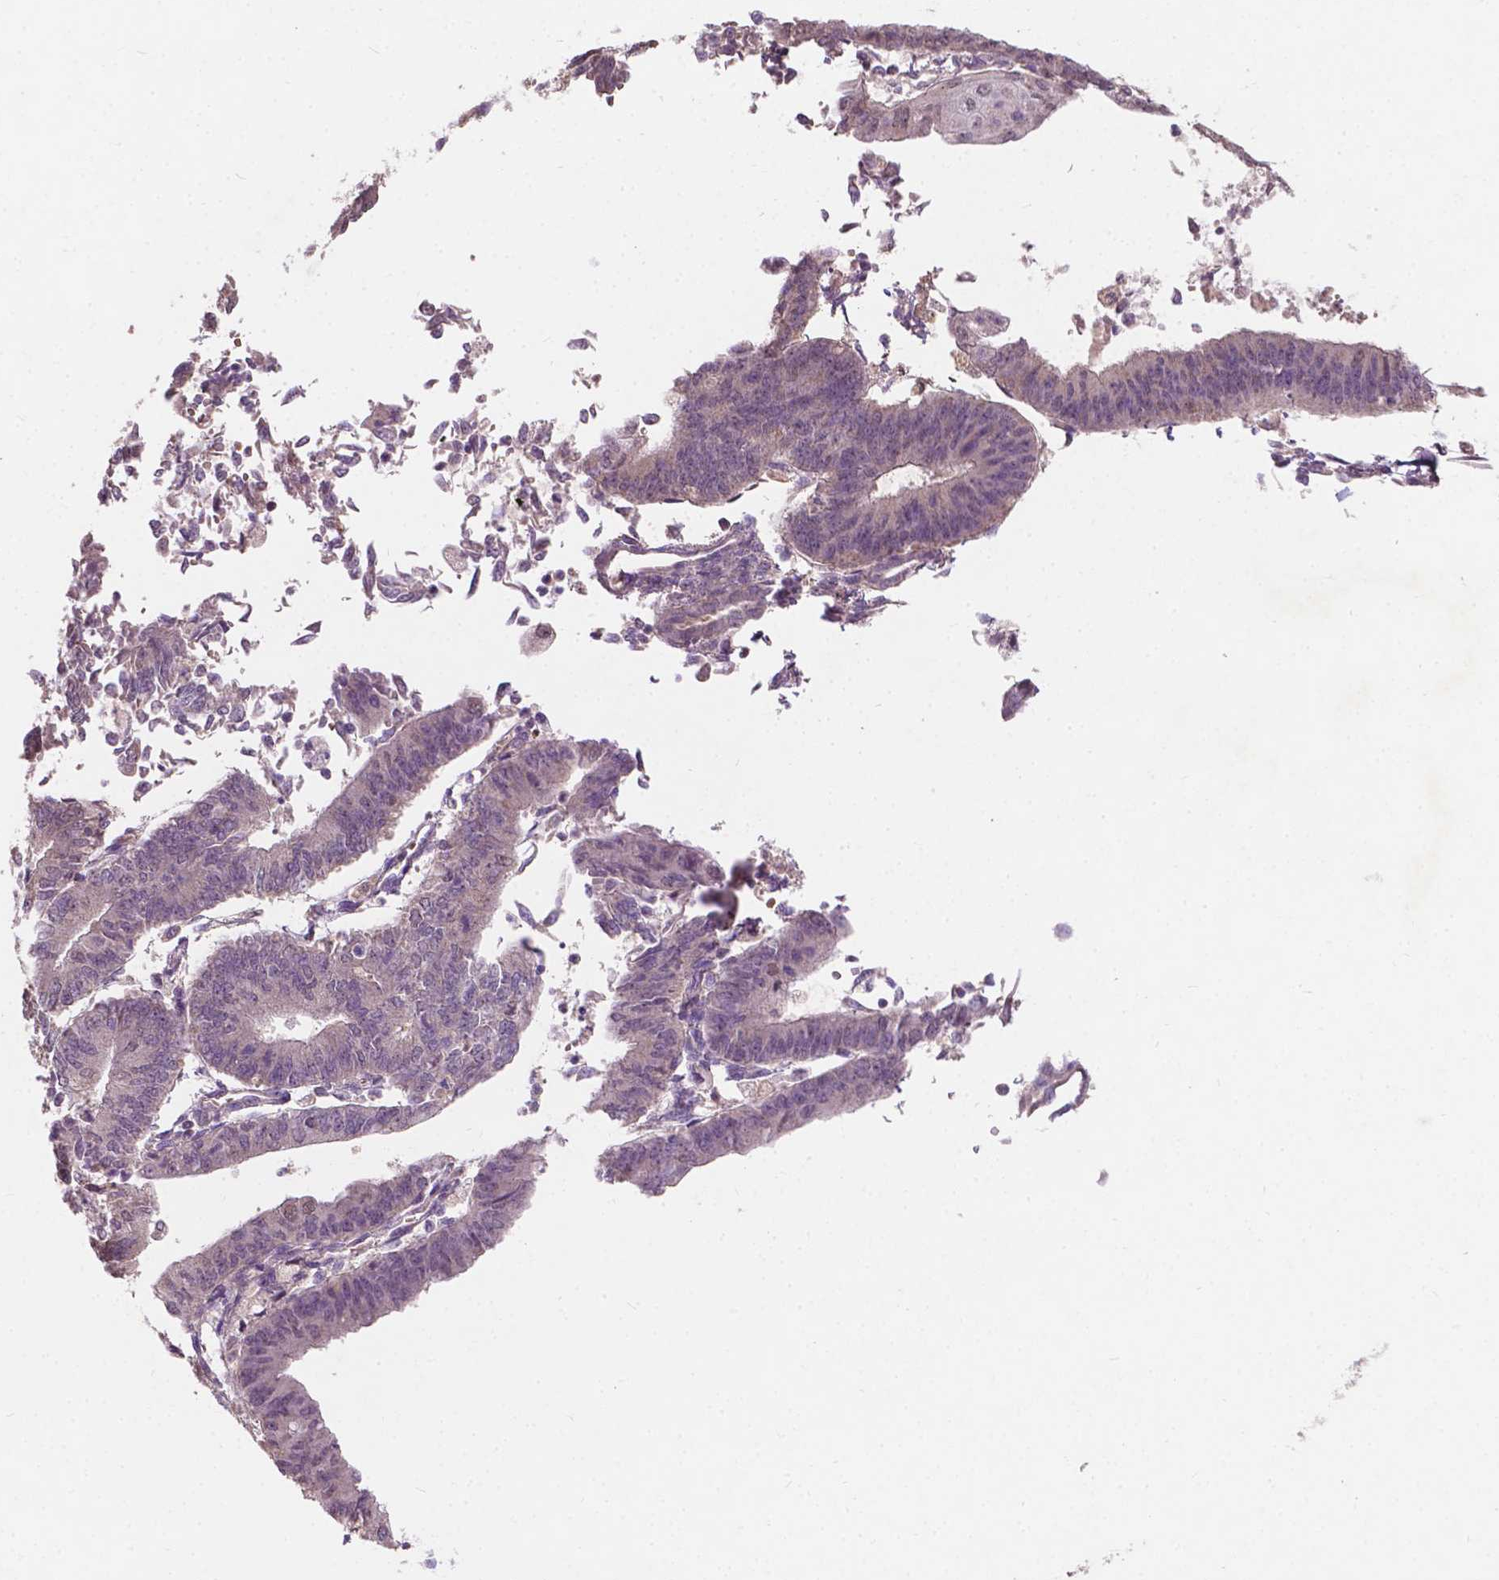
{"staining": {"intensity": "weak", "quantity": "<25%", "location": "cytoplasmic/membranous"}, "tissue": "endometrial cancer", "cell_type": "Tumor cells", "image_type": "cancer", "snomed": [{"axis": "morphology", "description": "Adenocarcinoma, NOS"}, {"axis": "topography", "description": "Endometrium"}], "caption": "The image demonstrates no staining of tumor cells in endometrial cancer (adenocarcinoma).", "gene": "DUSP16", "patient": {"sex": "female", "age": 65}}